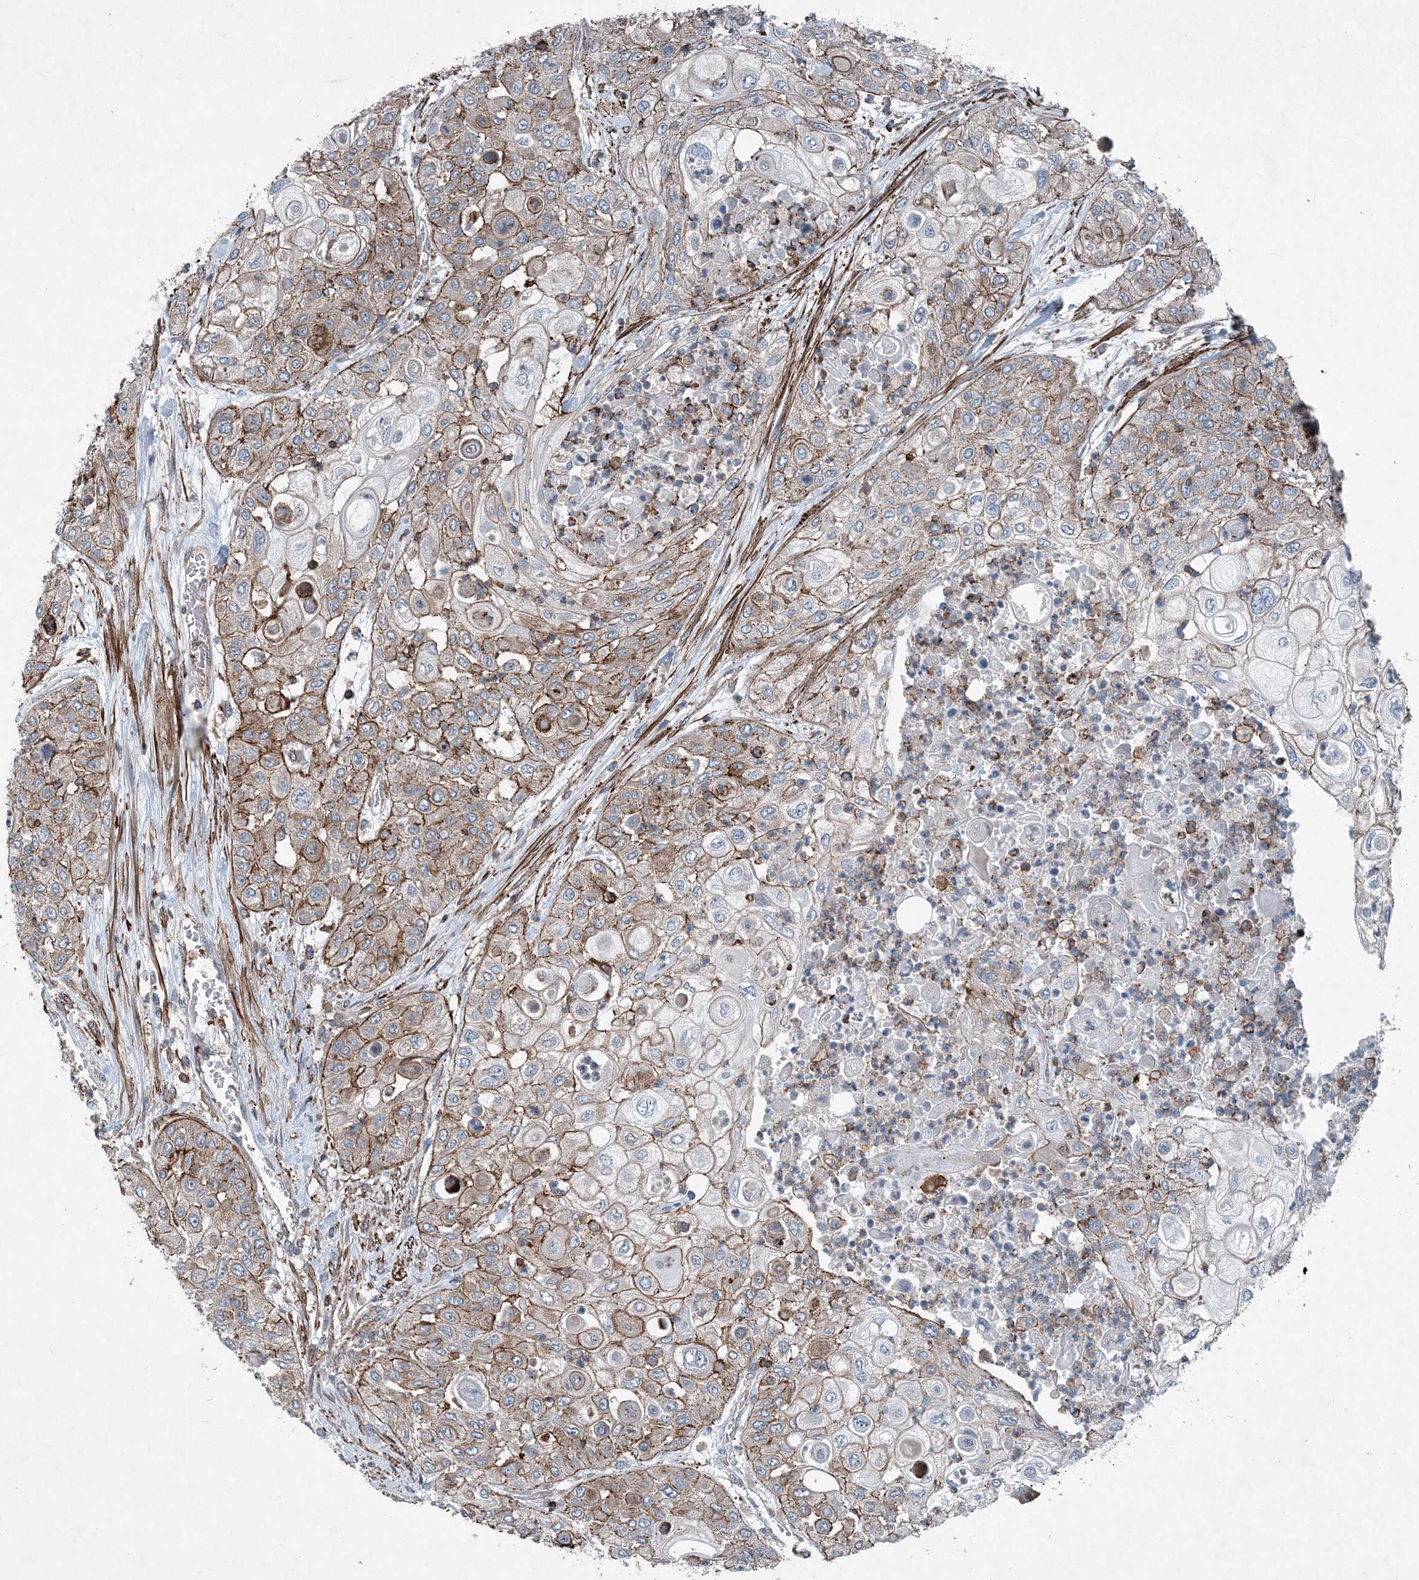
{"staining": {"intensity": "moderate", "quantity": ">75%", "location": "cytoplasmic/membranous"}, "tissue": "urothelial cancer", "cell_type": "Tumor cells", "image_type": "cancer", "snomed": [{"axis": "morphology", "description": "Urothelial carcinoma, High grade"}, {"axis": "topography", "description": "Urinary bladder"}], "caption": "Immunohistochemical staining of human urothelial cancer shows medium levels of moderate cytoplasmic/membranous protein staining in about >75% of tumor cells.", "gene": "DGUOK", "patient": {"sex": "female", "age": 79}}